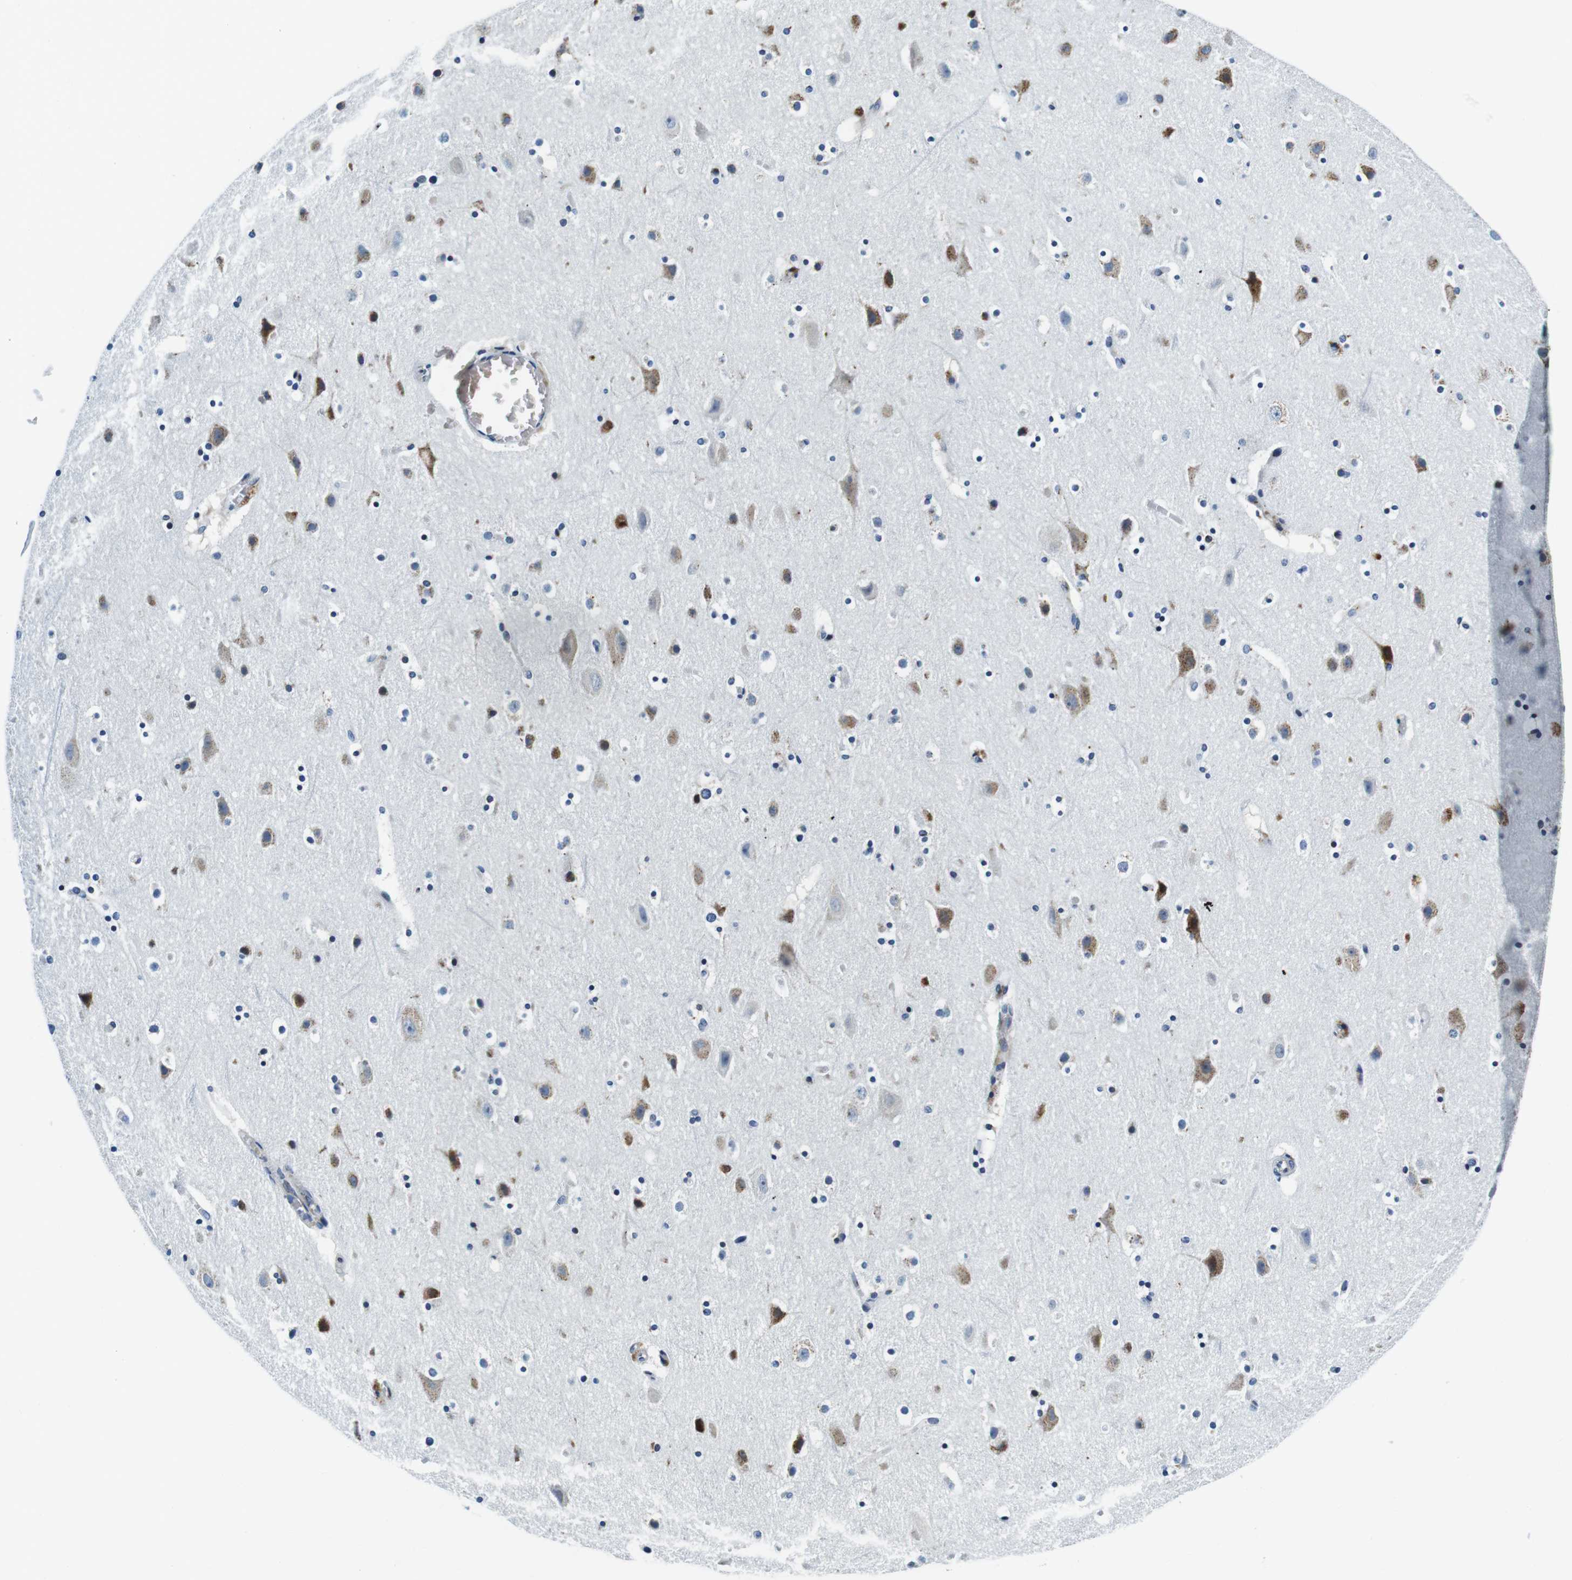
{"staining": {"intensity": "weak", "quantity": ">75%", "location": "cytoplasmic/membranous"}, "tissue": "cerebral cortex", "cell_type": "Endothelial cells", "image_type": "normal", "snomed": [{"axis": "morphology", "description": "Normal tissue, NOS"}, {"axis": "topography", "description": "Cerebral cortex"}], "caption": "The immunohistochemical stain highlights weak cytoplasmic/membranous staining in endothelial cells of normal cerebral cortex. The staining is performed using DAB brown chromogen to label protein expression. The nuclei are counter-stained blue using hematoxylin.", "gene": "FAR2", "patient": {"sex": "male", "age": 45}}